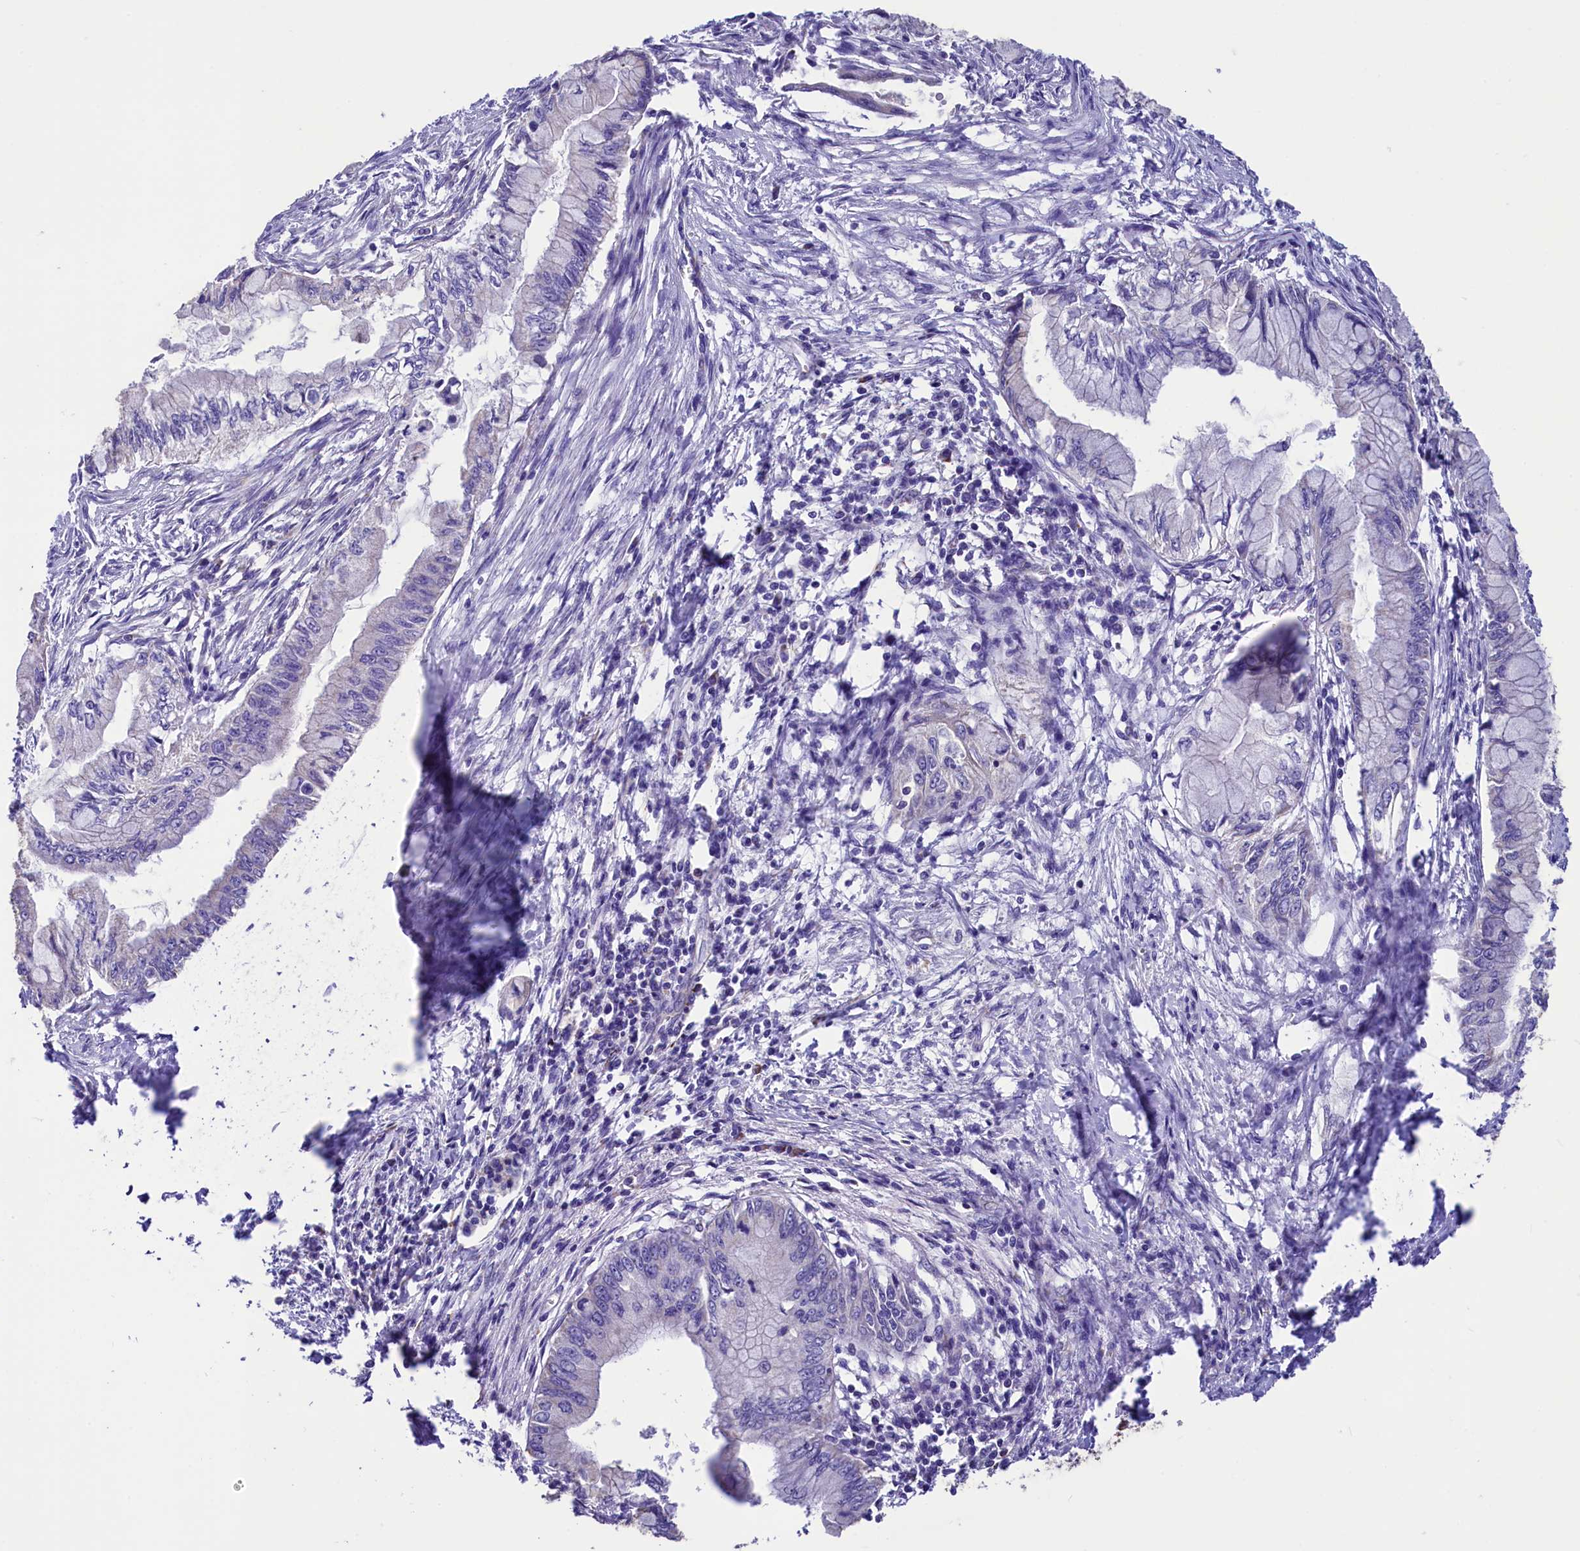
{"staining": {"intensity": "negative", "quantity": "none", "location": "none"}, "tissue": "pancreatic cancer", "cell_type": "Tumor cells", "image_type": "cancer", "snomed": [{"axis": "morphology", "description": "Adenocarcinoma, NOS"}, {"axis": "topography", "description": "Pancreas"}], "caption": "Pancreatic cancer was stained to show a protein in brown. There is no significant staining in tumor cells.", "gene": "IDH3A", "patient": {"sex": "male", "age": 48}}